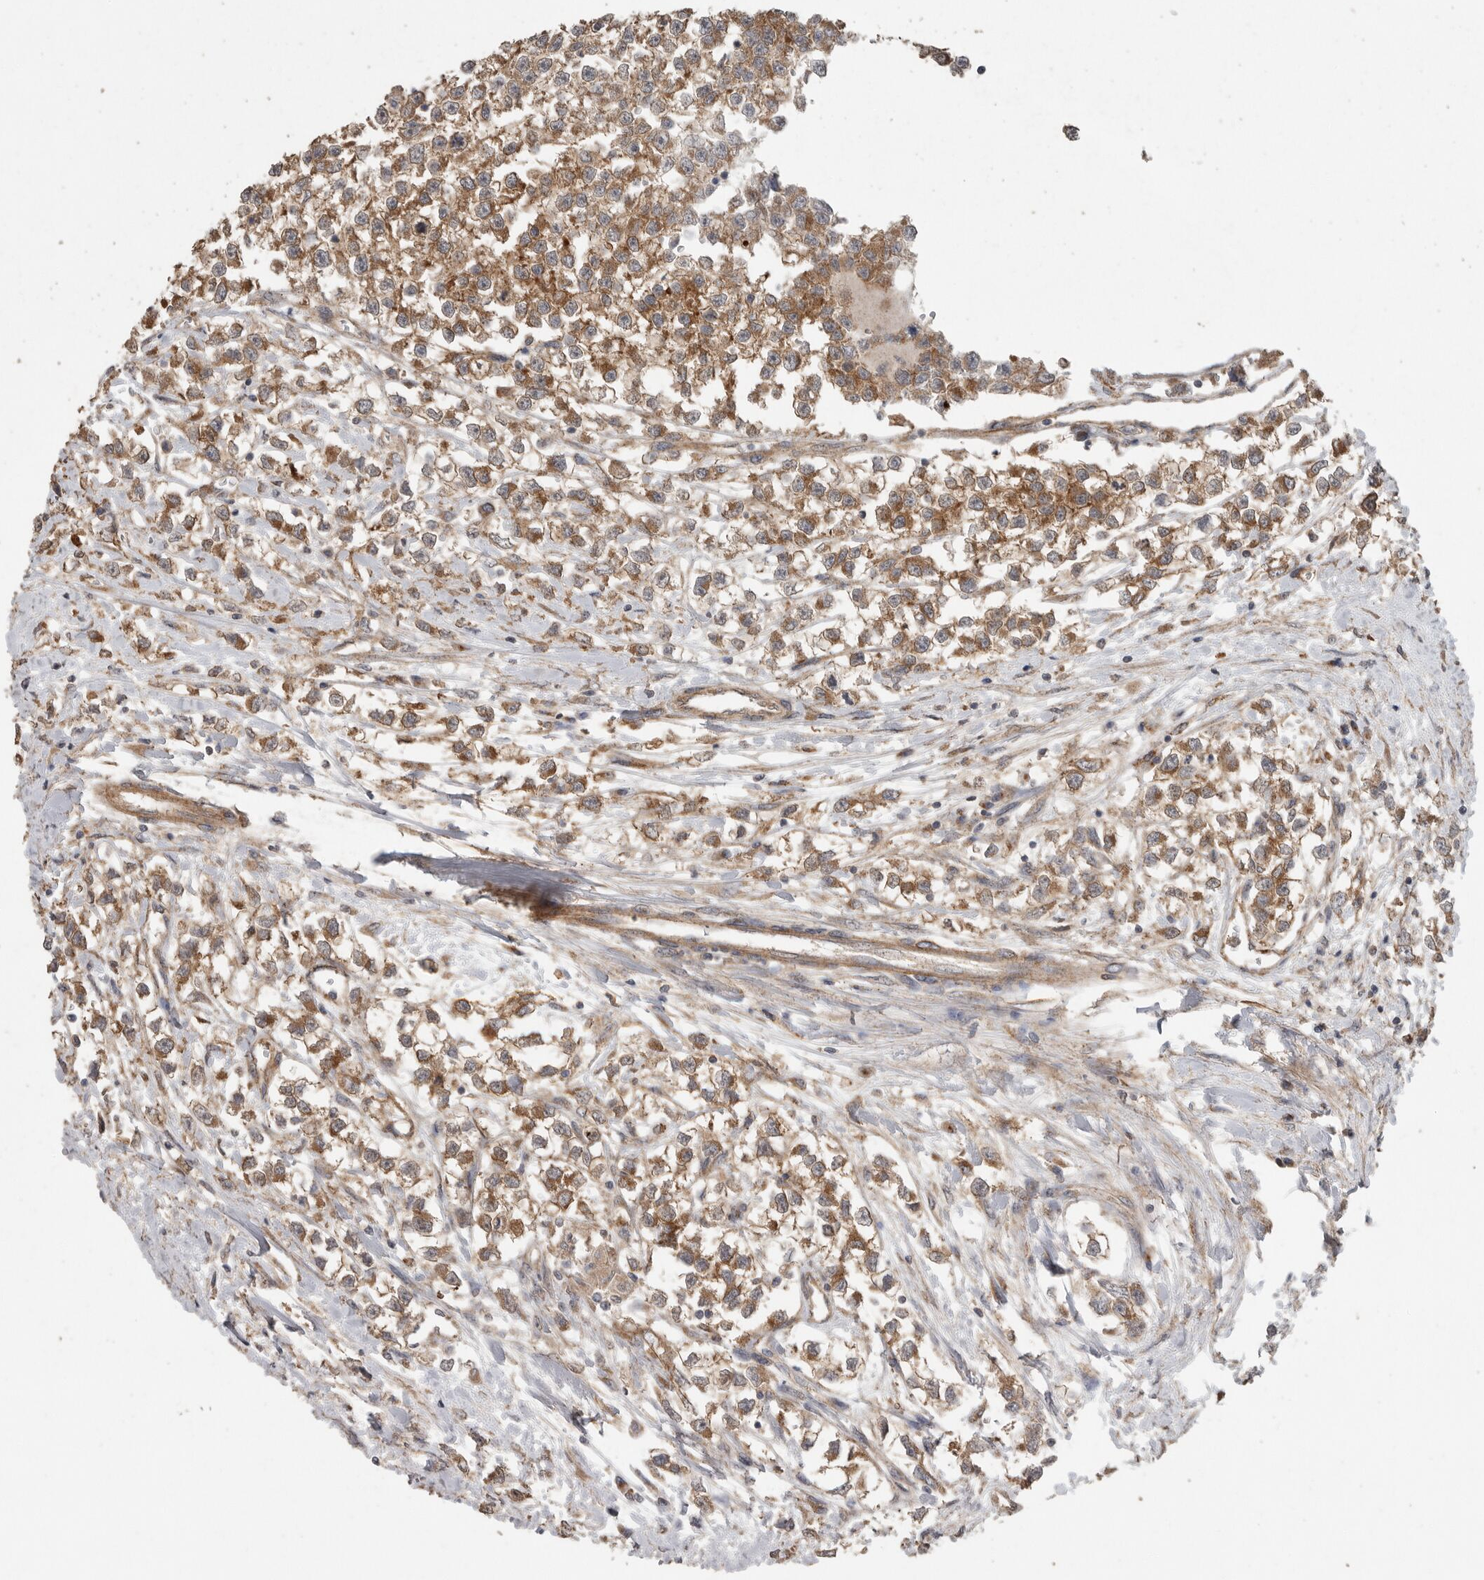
{"staining": {"intensity": "moderate", "quantity": ">75%", "location": "cytoplasmic/membranous"}, "tissue": "testis cancer", "cell_type": "Tumor cells", "image_type": "cancer", "snomed": [{"axis": "morphology", "description": "Seminoma, NOS"}, {"axis": "morphology", "description": "Carcinoma, Embryonal, NOS"}, {"axis": "topography", "description": "Testis"}], "caption": "This is a photomicrograph of immunohistochemistry (IHC) staining of testis embryonal carcinoma, which shows moderate positivity in the cytoplasmic/membranous of tumor cells.", "gene": "PODXL2", "patient": {"sex": "male", "age": 51}}